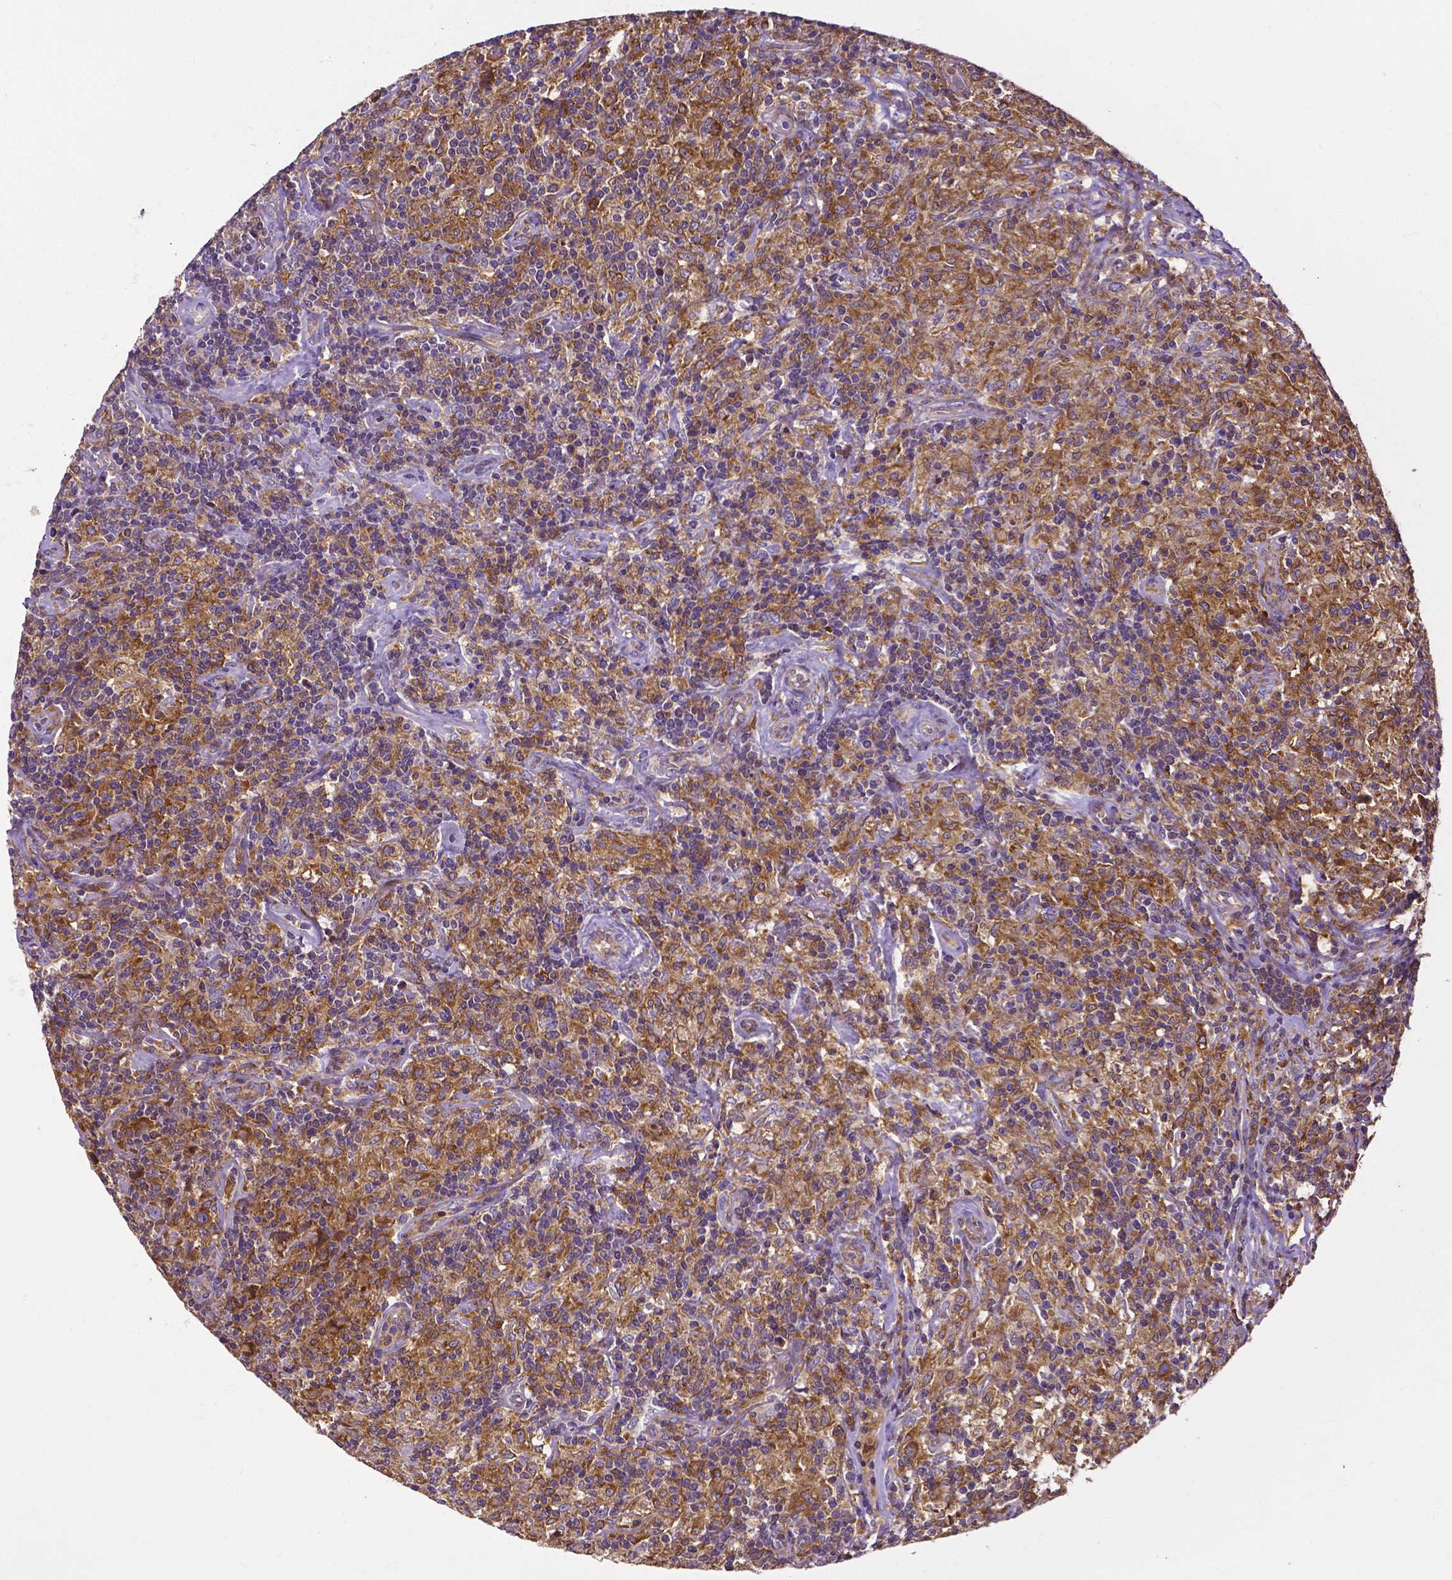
{"staining": {"intensity": "moderate", "quantity": ">75%", "location": "cytoplasmic/membranous"}, "tissue": "lymphoma", "cell_type": "Tumor cells", "image_type": "cancer", "snomed": [{"axis": "morphology", "description": "Hodgkin's disease, NOS"}, {"axis": "topography", "description": "Lymph node"}], "caption": "A photomicrograph of Hodgkin's disease stained for a protein displays moderate cytoplasmic/membranous brown staining in tumor cells.", "gene": "DICER1", "patient": {"sex": "male", "age": 70}}